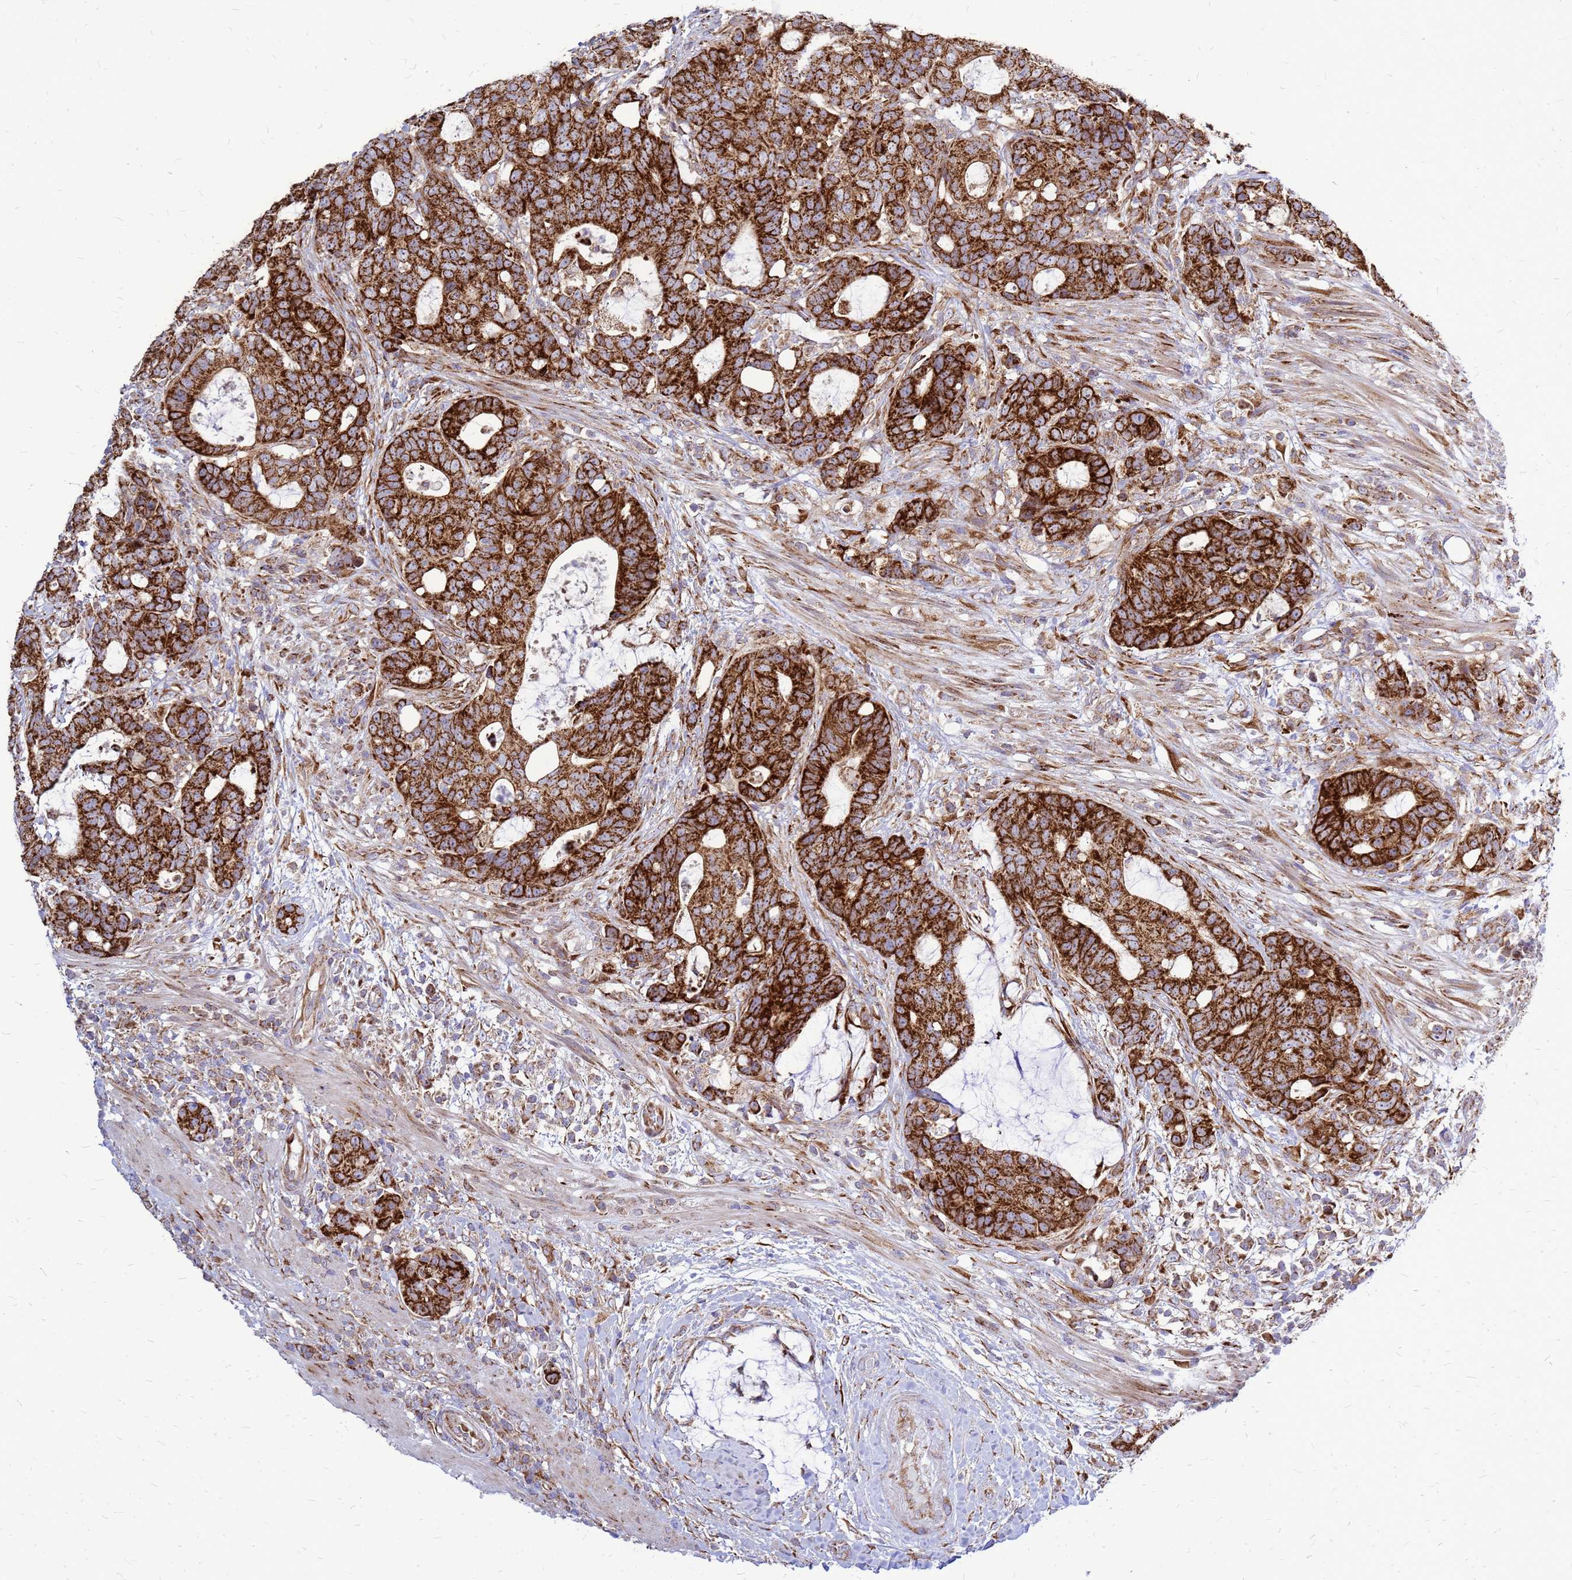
{"staining": {"intensity": "strong", "quantity": ">75%", "location": "cytoplasmic/membranous"}, "tissue": "colorectal cancer", "cell_type": "Tumor cells", "image_type": "cancer", "snomed": [{"axis": "morphology", "description": "Adenocarcinoma, NOS"}, {"axis": "topography", "description": "Colon"}], "caption": "About >75% of tumor cells in colorectal cancer reveal strong cytoplasmic/membranous protein expression as visualized by brown immunohistochemical staining.", "gene": "FSTL4", "patient": {"sex": "female", "age": 82}}